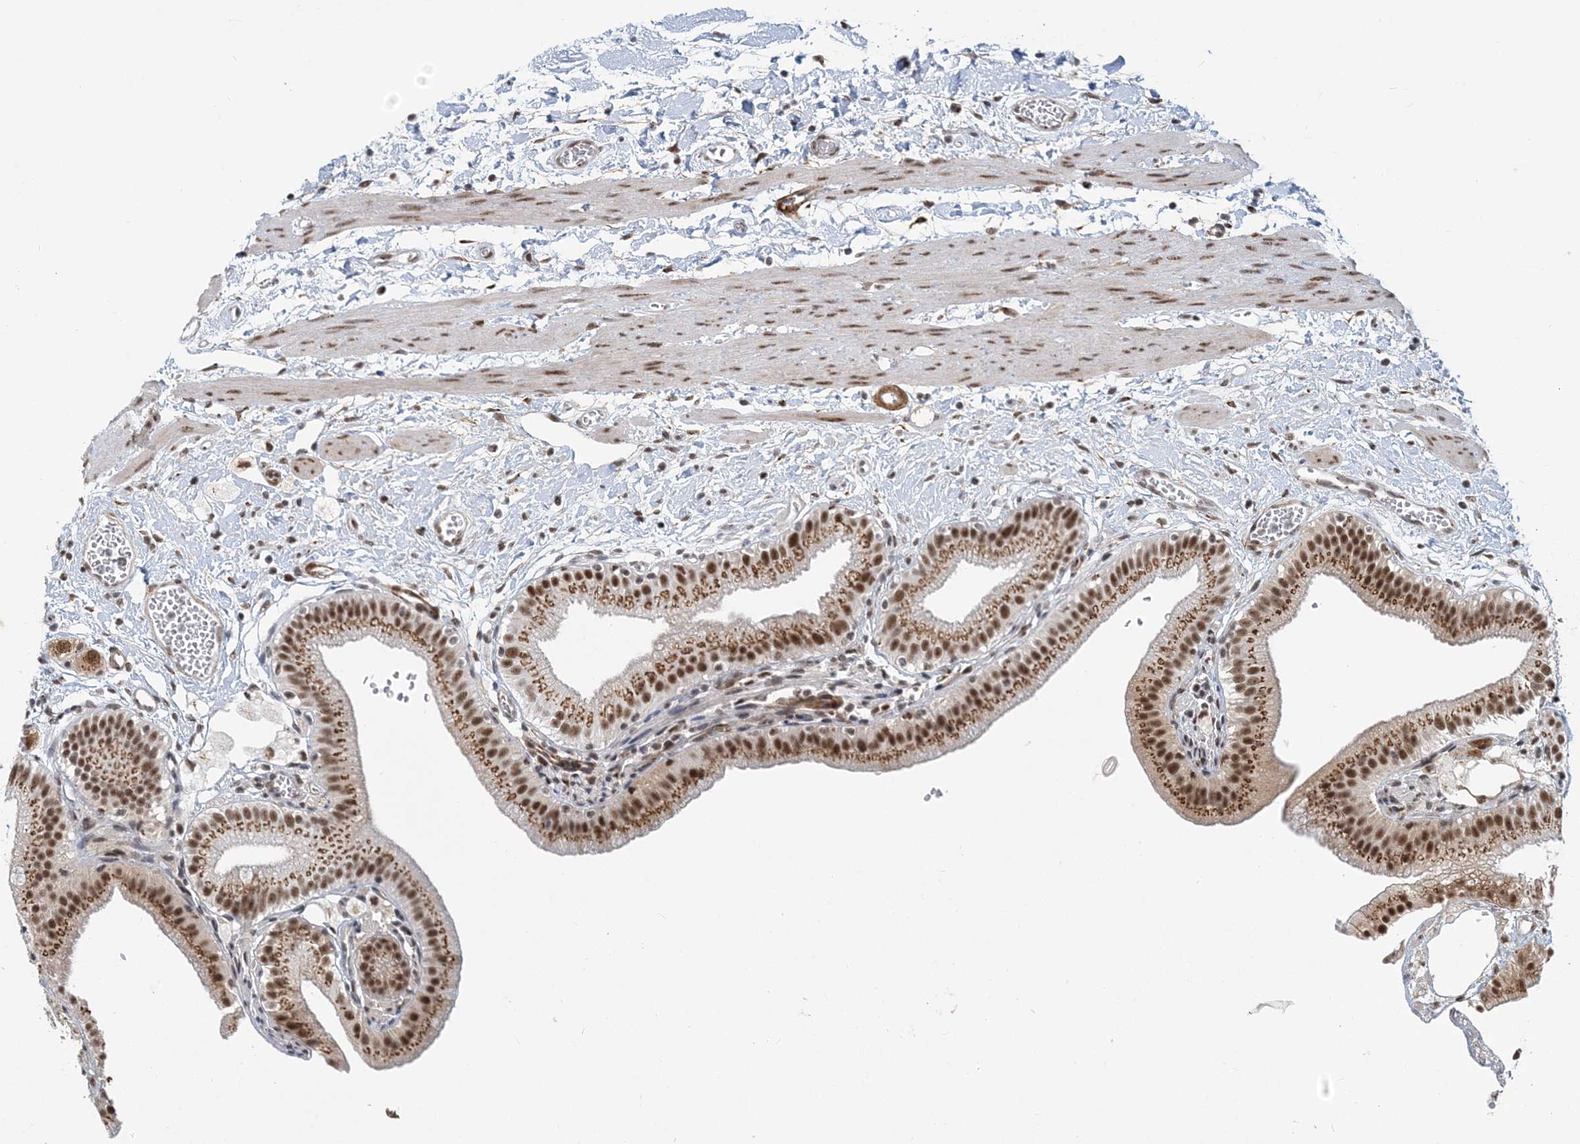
{"staining": {"intensity": "strong", "quantity": ">75%", "location": "cytoplasmic/membranous,nuclear"}, "tissue": "gallbladder", "cell_type": "Glandular cells", "image_type": "normal", "snomed": [{"axis": "morphology", "description": "Normal tissue, NOS"}, {"axis": "topography", "description": "Gallbladder"}], "caption": "DAB immunohistochemical staining of unremarkable human gallbladder reveals strong cytoplasmic/membranous,nuclear protein staining in approximately >75% of glandular cells.", "gene": "PLRG1", "patient": {"sex": "male", "age": 55}}